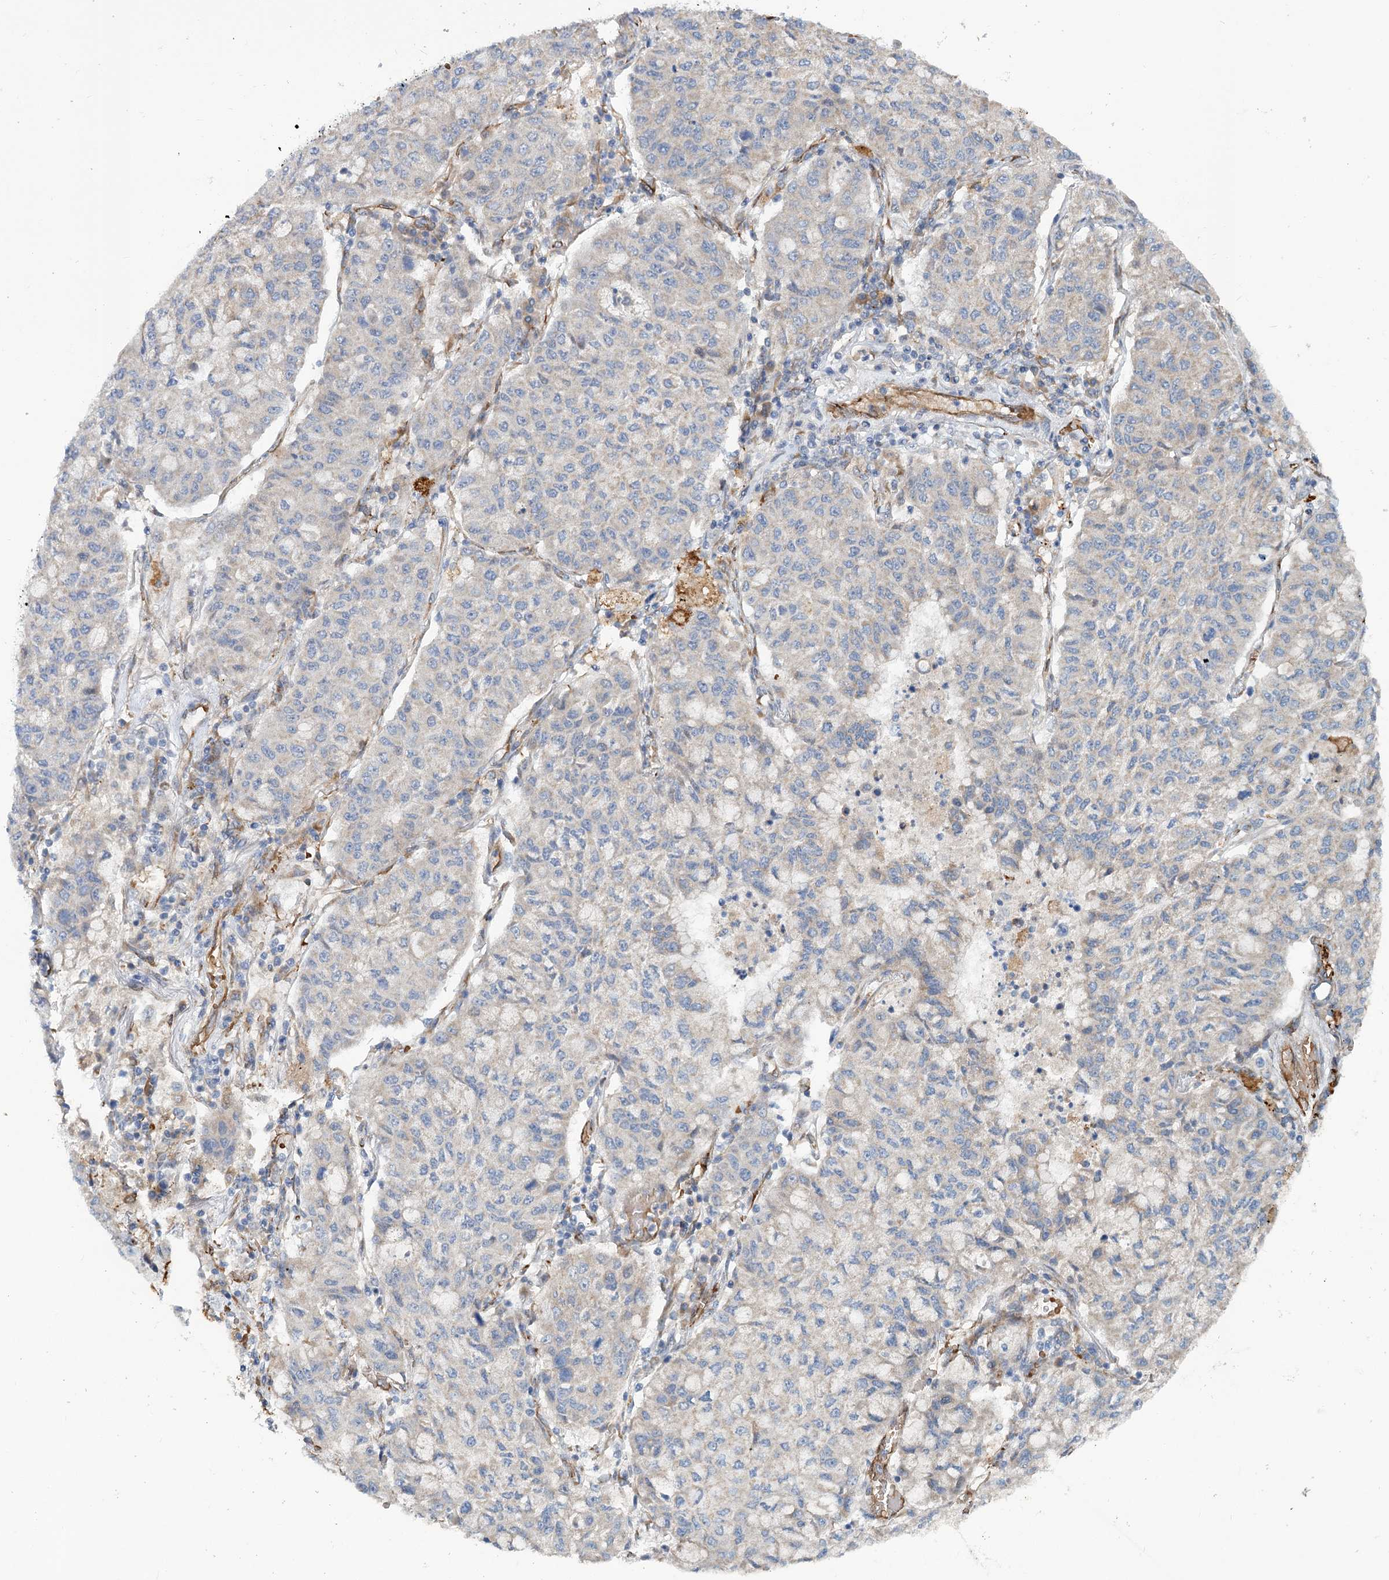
{"staining": {"intensity": "negative", "quantity": "none", "location": "none"}, "tissue": "lung cancer", "cell_type": "Tumor cells", "image_type": "cancer", "snomed": [{"axis": "morphology", "description": "Squamous cell carcinoma, NOS"}, {"axis": "topography", "description": "Lung"}], "caption": "The image shows no staining of tumor cells in lung cancer (squamous cell carcinoma).", "gene": "CIB4", "patient": {"sex": "male", "age": 74}}